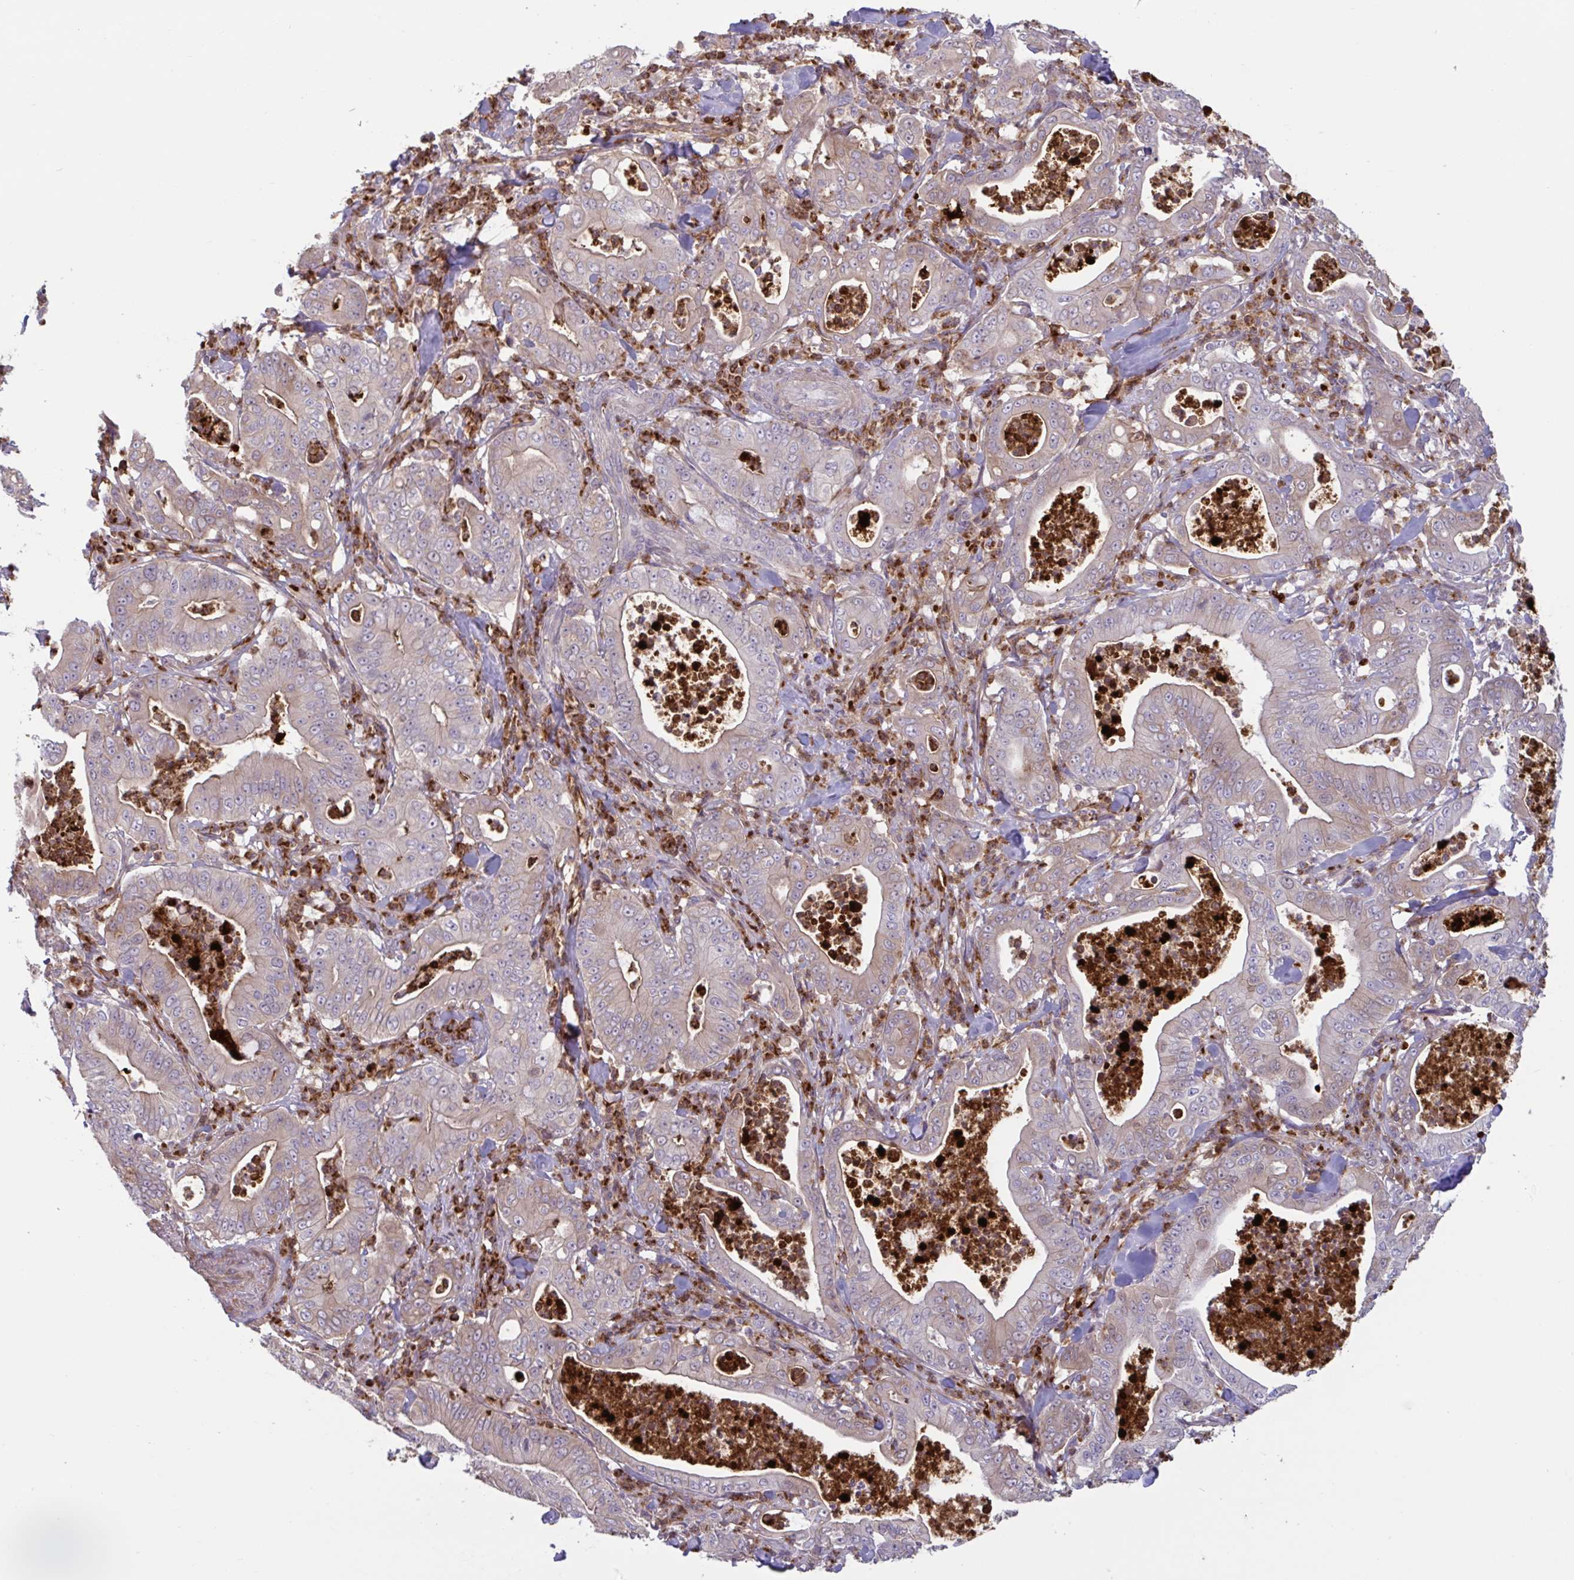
{"staining": {"intensity": "moderate", "quantity": "25%-75%", "location": "cytoplasmic/membranous"}, "tissue": "pancreatic cancer", "cell_type": "Tumor cells", "image_type": "cancer", "snomed": [{"axis": "morphology", "description": "Adenocarcinoma, NOS"}, {"axis": "topography", "description": "Pancreas"}], "caption": "The photomicrograph shows a brown stain indicating the presence of a protein in the cytoplasmic/membranous of tumor cells in pancreatic cancer.", "gene": "IL1R1", "patient": {"sex": "male", "age": 71}}